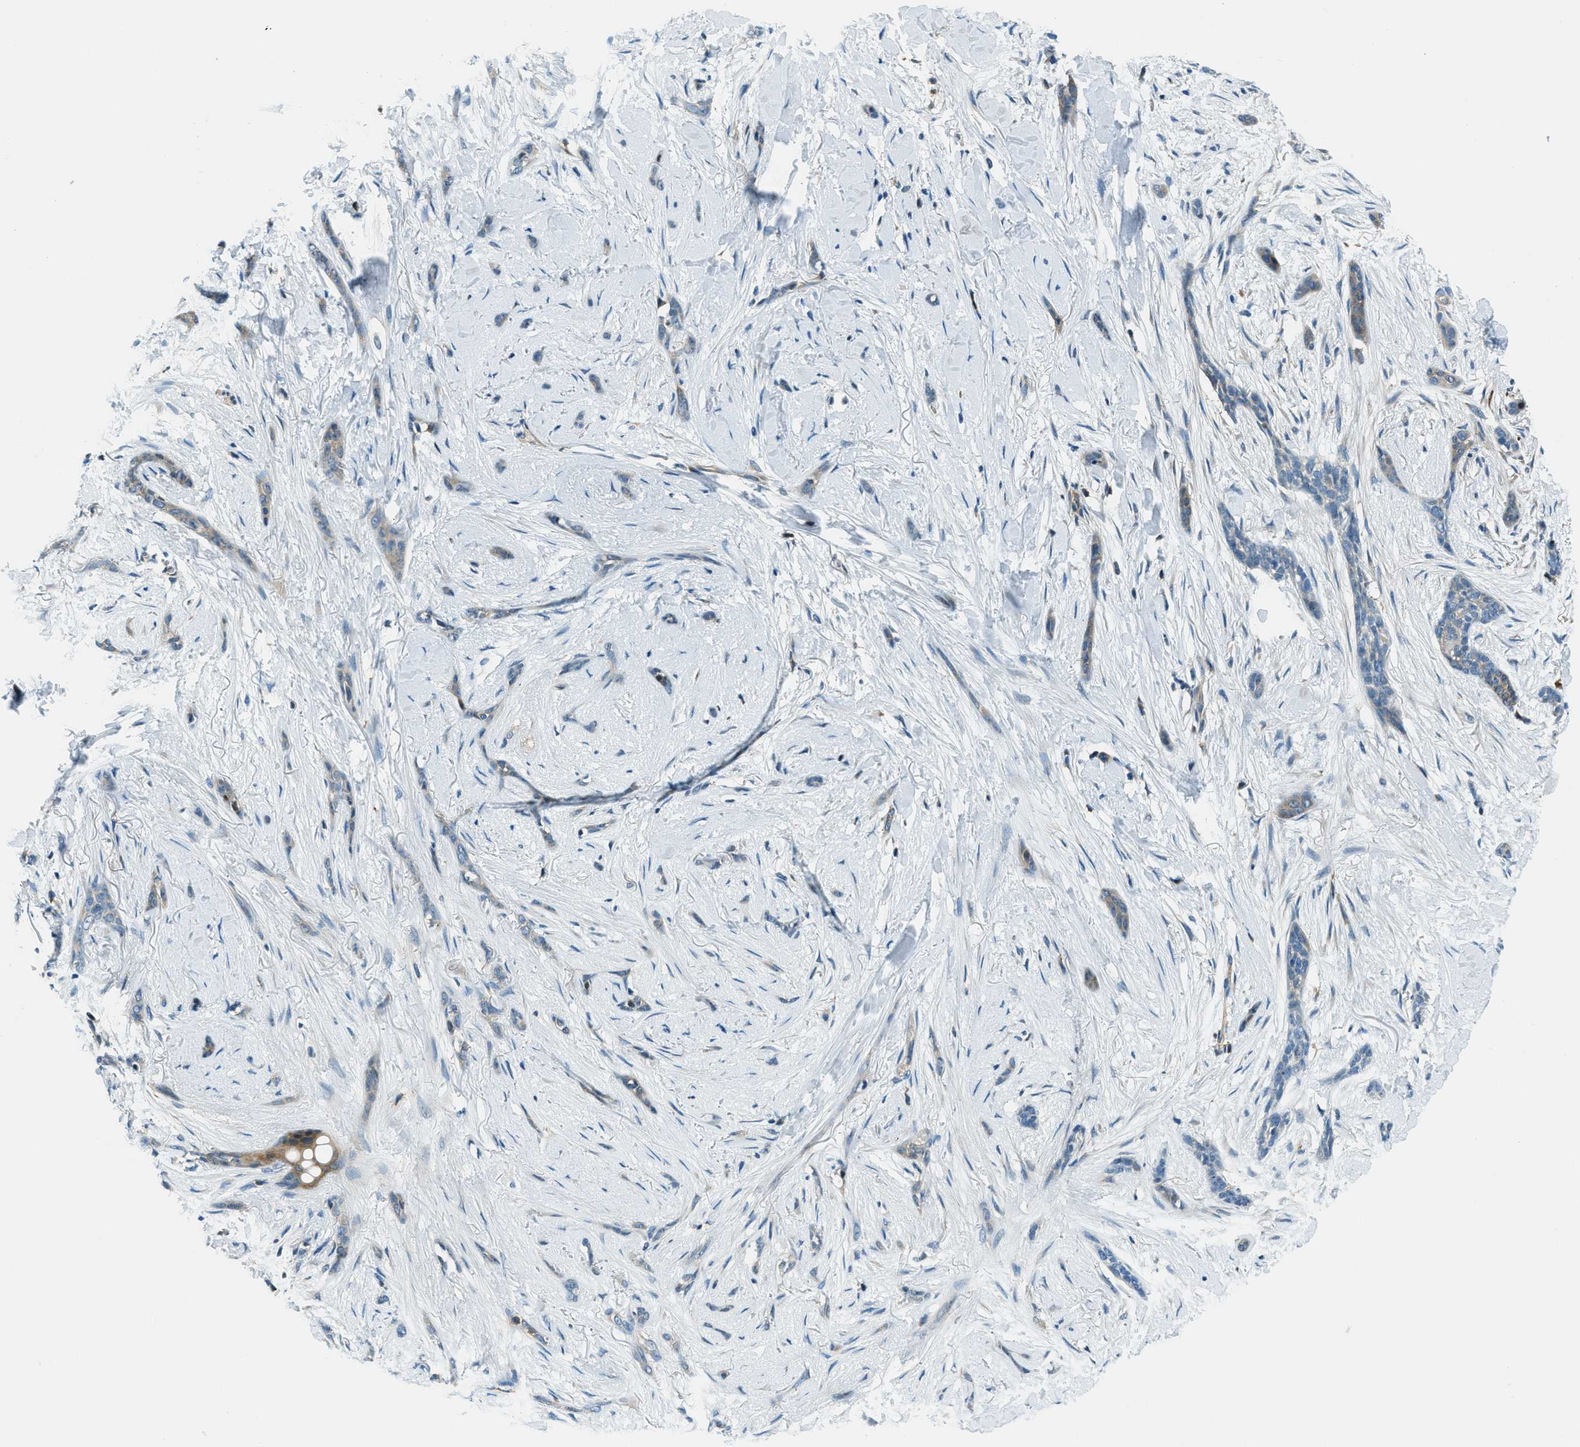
{"staining": {"intensity": "weak", "quantity": "<25%", "location": "cytoplasmic/membranous"}, "tissue": "skin cancer", "cell_type": "Tumor cells", "image_type": "cancer", "snomed": [{"axis": "morphology", "description": "Basal cell carcinoma"}, {"axis": "morphology", "description": "Adnexal tumor, benign"}, {"axis": "topography", "description": "Skin"}], "caption": "Immunohistochemical staining of human skin cancer demonstrates no significant expression in tumor cells.", "gene": "HEBP2", "patient": {"sex": "female", "age": 42}}